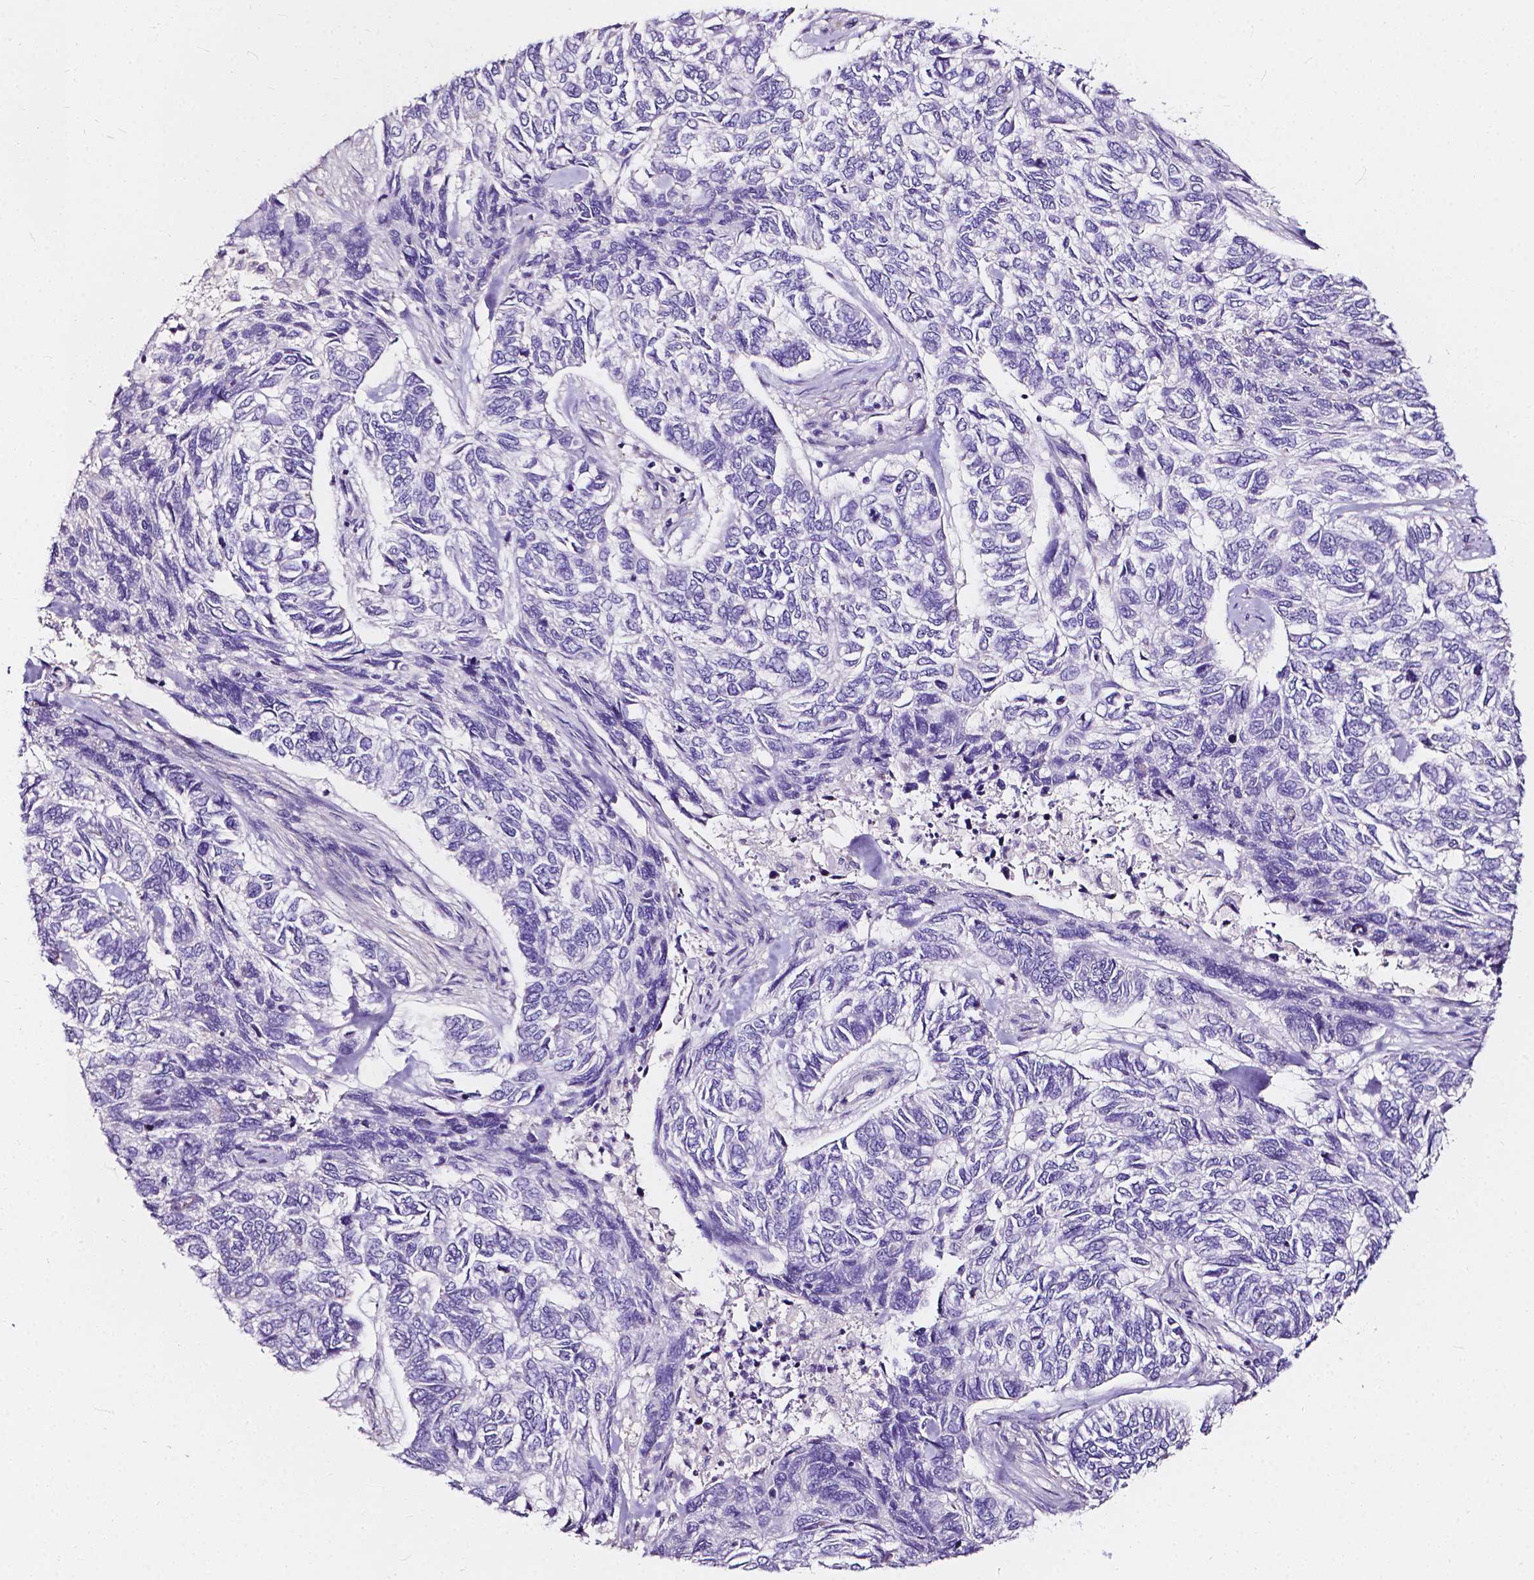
{"staining": {"intensity": "negative", "quantity": "none", "location": "none"}, "tissue": "skin cancer", "cell_type": "Tumor cells", "image_type": "cancer", "snomed": [{"axis": "morphology", "description": "Basal cell carcinoma"}, {"axis": "topography", "description": "Skin"}], "caption": "High power microscopy histopathology image of an IHC image of skin basal cell carcinoma, revealing no significant positivity in tumor cells. Brightfield microscopy of immunohistochemistry stained with DAB (brown) and hematoxylin (blue), captured at high magnification.", "gene": "CLSTN2", "patient": {"sex": "female", "age": 65}}